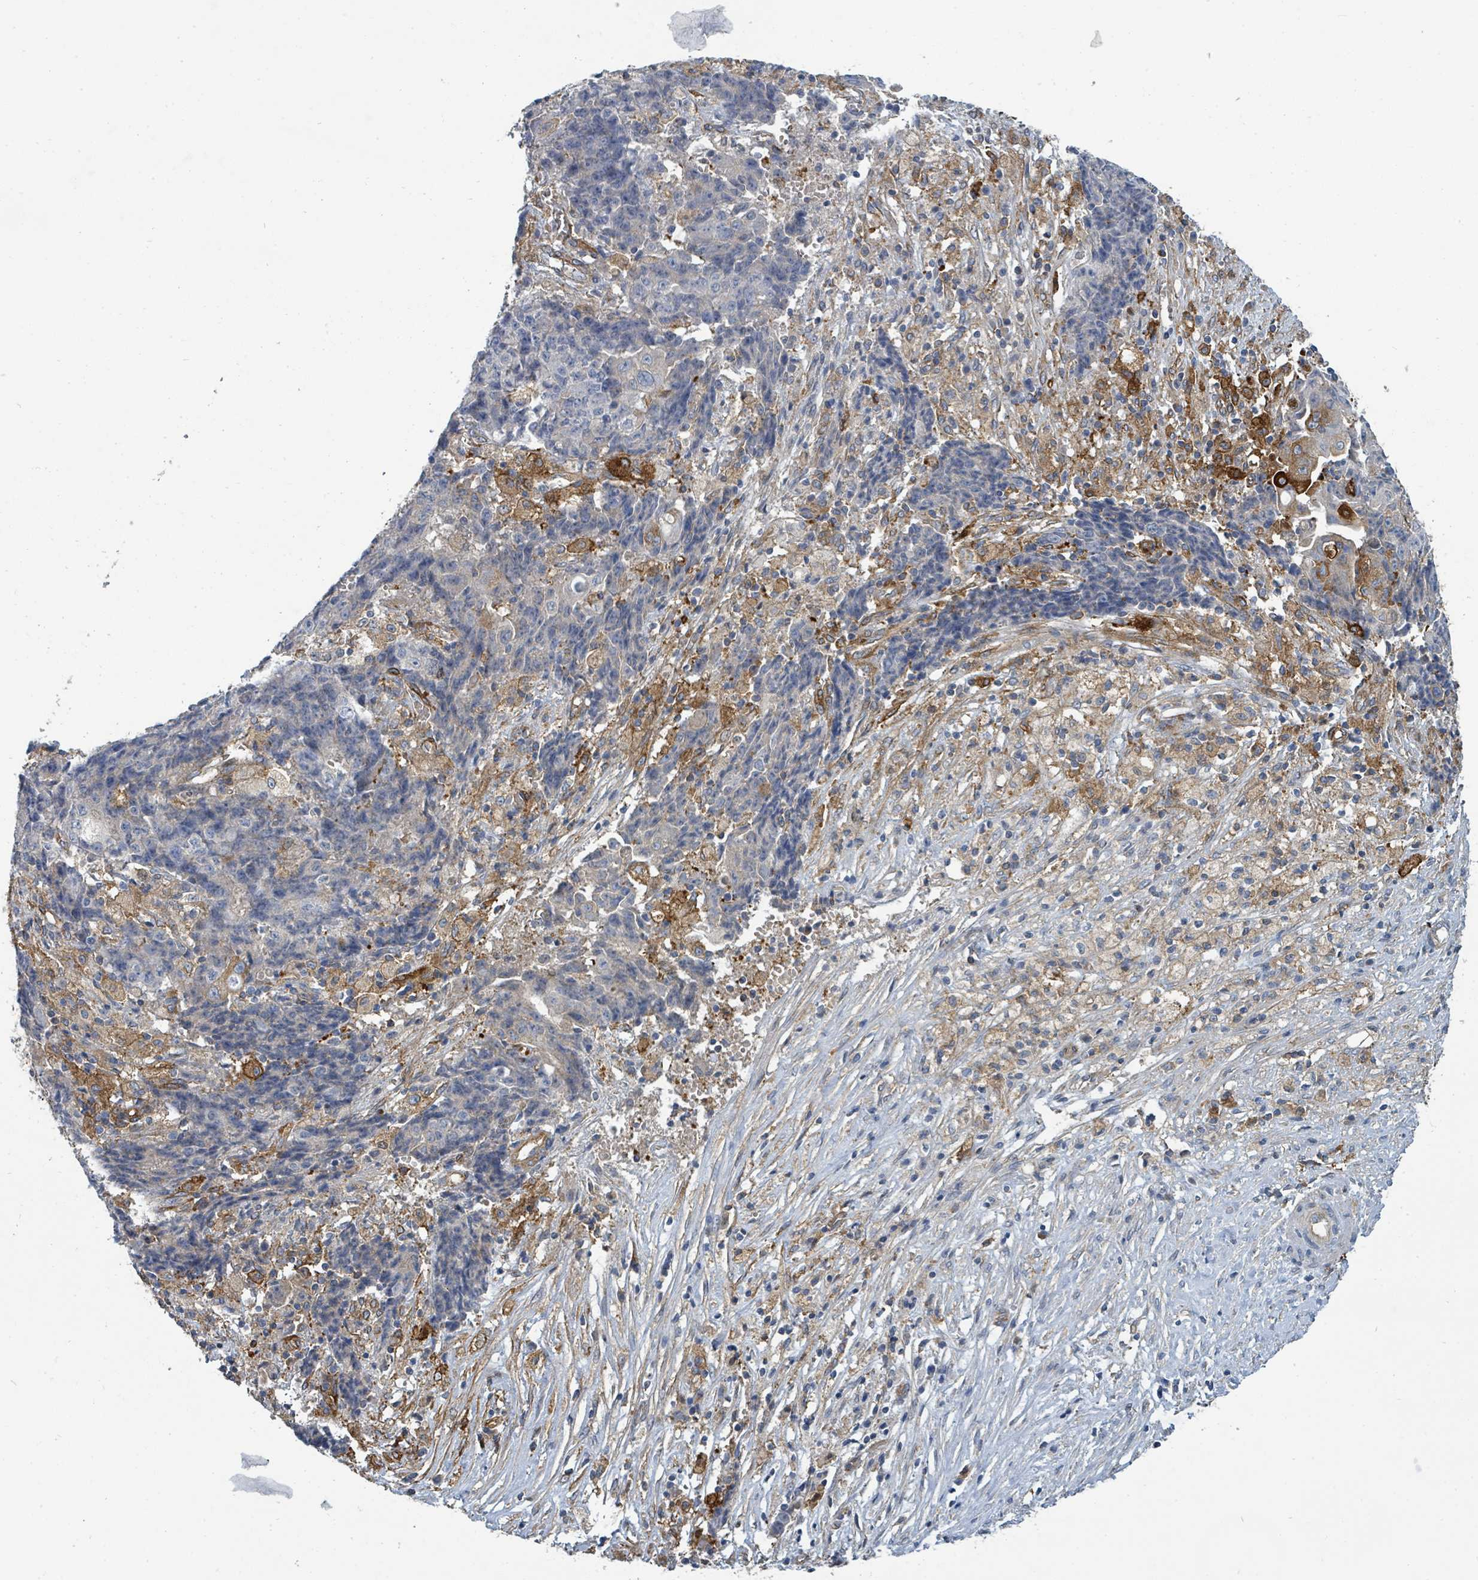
{"staining": {"intensity": "negative", "quantity": "none", "location": "none"}, "tissue": "ovarian cancer", "cell_type": "Tumor cells", "image_type": "cancer", "snomed": [{"axis": "morphology", "description": "Carcinoma, endometroid"}, {"axis": "topography", "description": "Ovary"}], "caption": "Ovarian cancer was stained to show a protein in brown. There is no significant expression in tumor cells.", "gene": "IFIT1", "patient": {"sex": "female", "age": 42}}